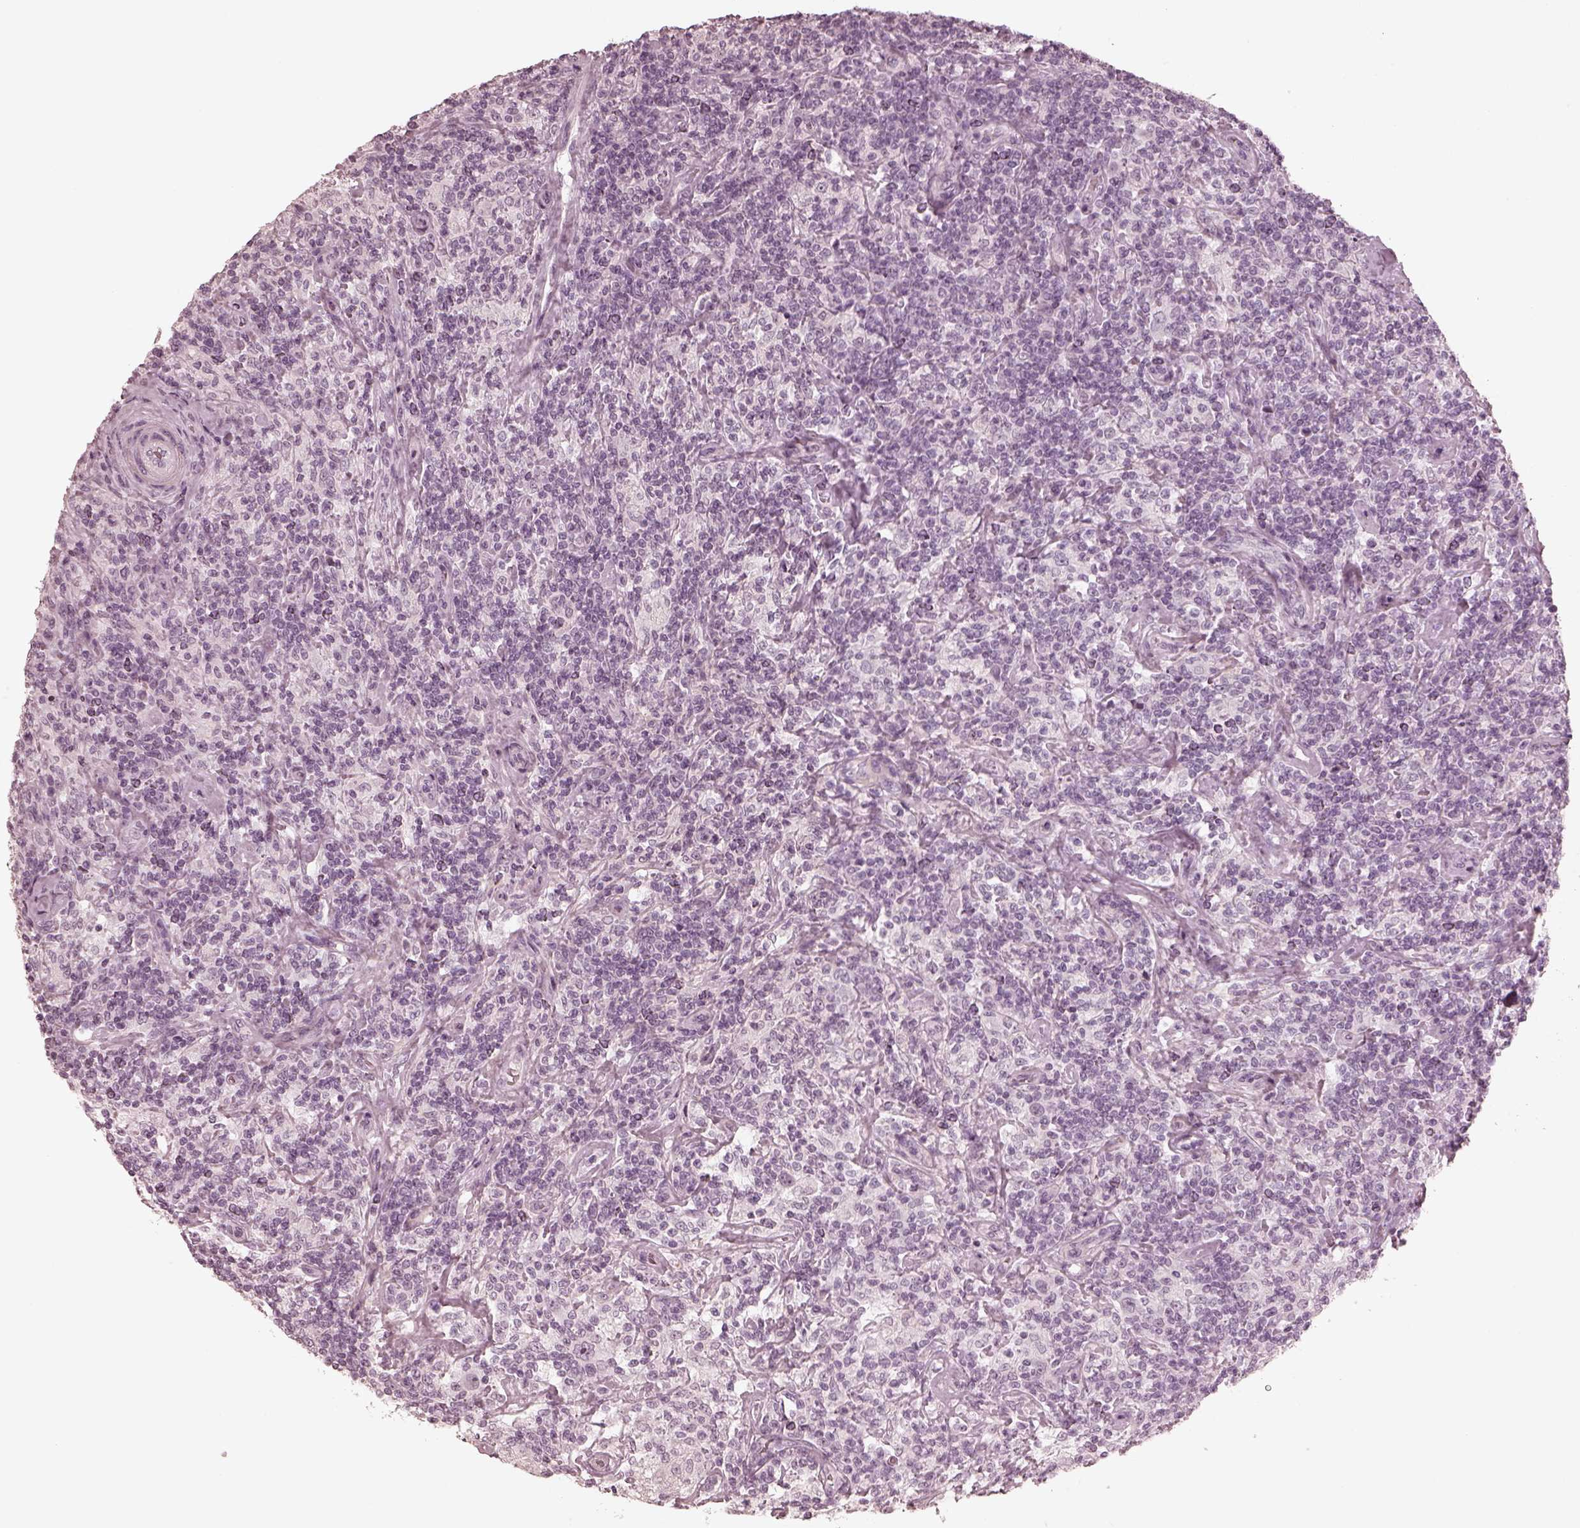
{"staining": {"intensity": "negative", "quantity": "none", "location": "none"}, "tissue": "lymphoma", "cell_type": "Tumor cells", "image_type": "cancer", "snomed": [{"axis": "morphology", "description": "Hodgkin's disease, NOS"}, {"axis": "topography", "description": "Lymph node"}], "caption": "The immunohistochemistry (IHC) micrograph has no significant expression in tumor cells of lymphoma tissue.", "gene": "CALR3", "patient": {"sex": "male", "age": 70}}